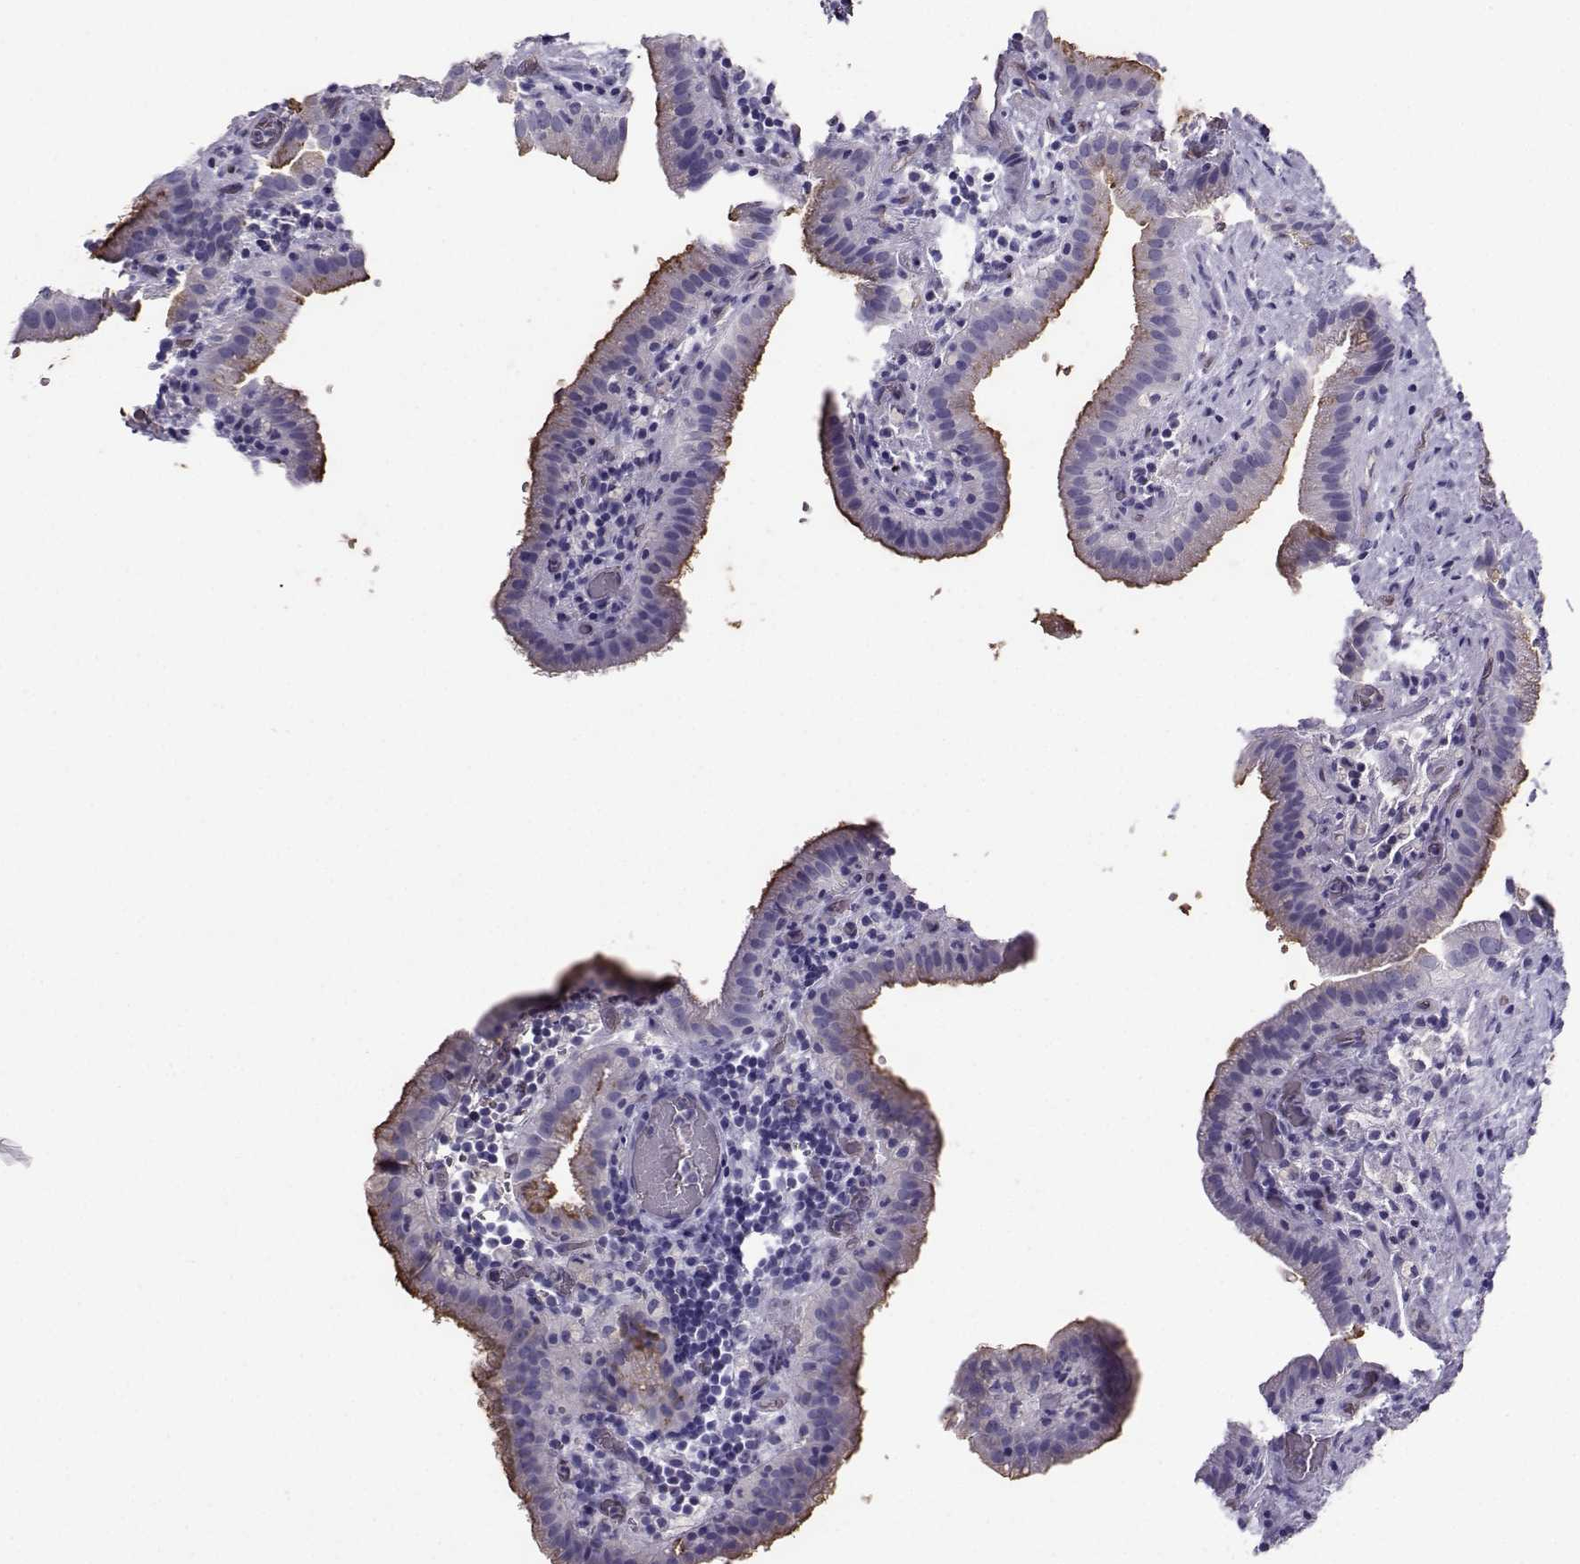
{"staining": {"intensity": "strong", "quantity": "25%-75%", "location": "cytoplasmic/membranous"}, "tissue": "gallbladder", "cell_type": "Glandular cells", "image_type": "normal", "snomed": [{"axis": "morphology", "description": "Normal tissue, NOS"}, {"axis": "topography", "description": "Gallbladder"}], "caption": "Strong cytoplasmic/membranous protein positivity is appreciated in about 25%-75% of glandular cells in gallbladder. The staining is performed using DAB brown chromogen to label protein expression. The nuclei are counter-stained blue using hematoxylin.", "gene": "CLUL1", "patient": {"sex": "male", "age": 62}}